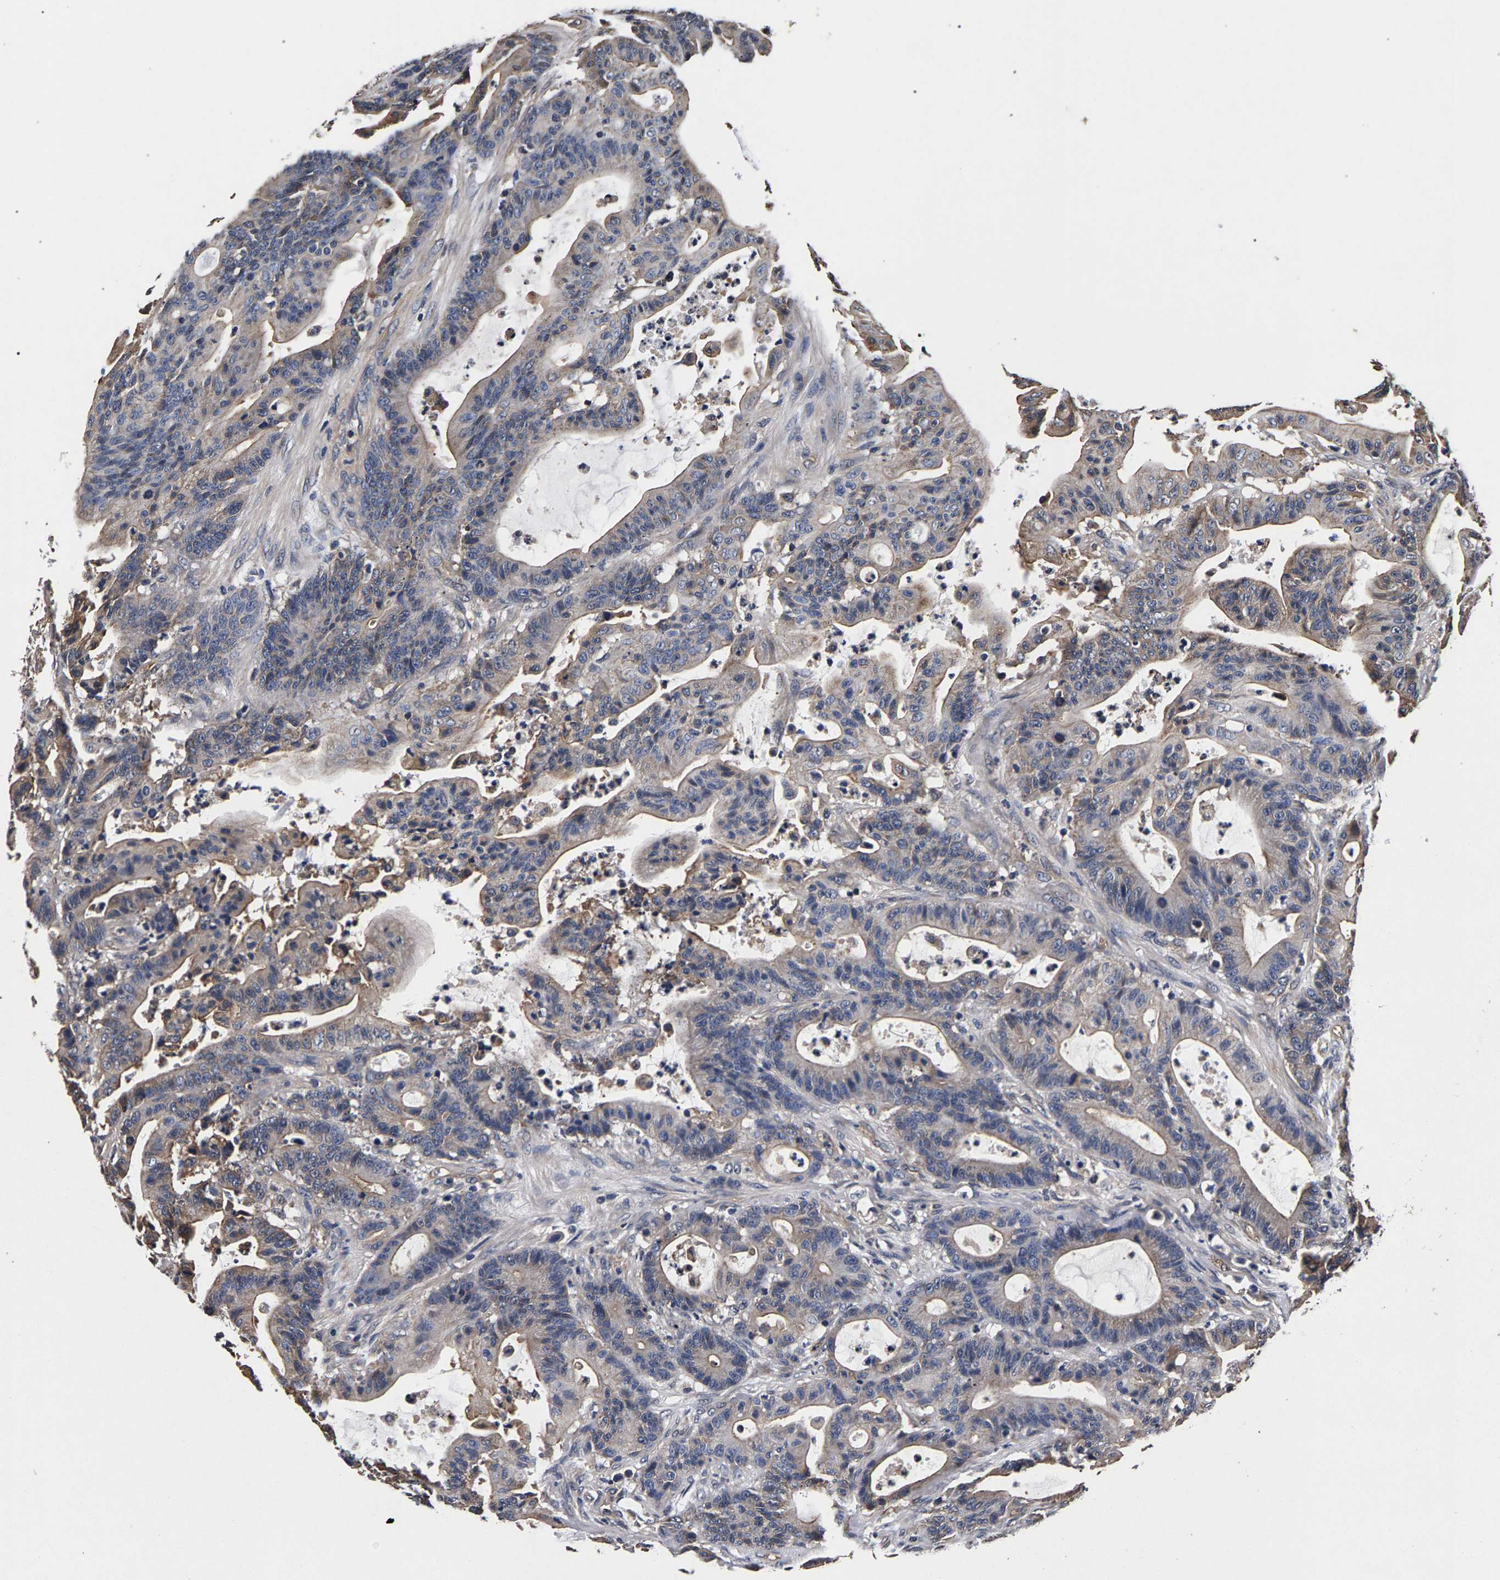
{"staining": {"intensity": "weak", "quantity": ">75%", "location": "cytoplasmic/membranous"}, "tissue": "colorectal cancer", "cell_type": "Tumor cells", "image_type": "cancer", "snomed": [{"axis": "morphology", "description": "Adenocarcinoma, NOS"}, {"axis": "topography", "description": "Colon"}], "caption": "The micrograph displays a brown stain indicating the presence of a protein in the cytoplasmic/membranous of tumor cells in adenocarcinoma (colorectal). The protein is stained brown, and the nuclei are stained in blue (DAB IHC with brightfield microscopy, high magnification).", "gene": "MARCHF7", "patient": {"sex": "female", "age": 84}}